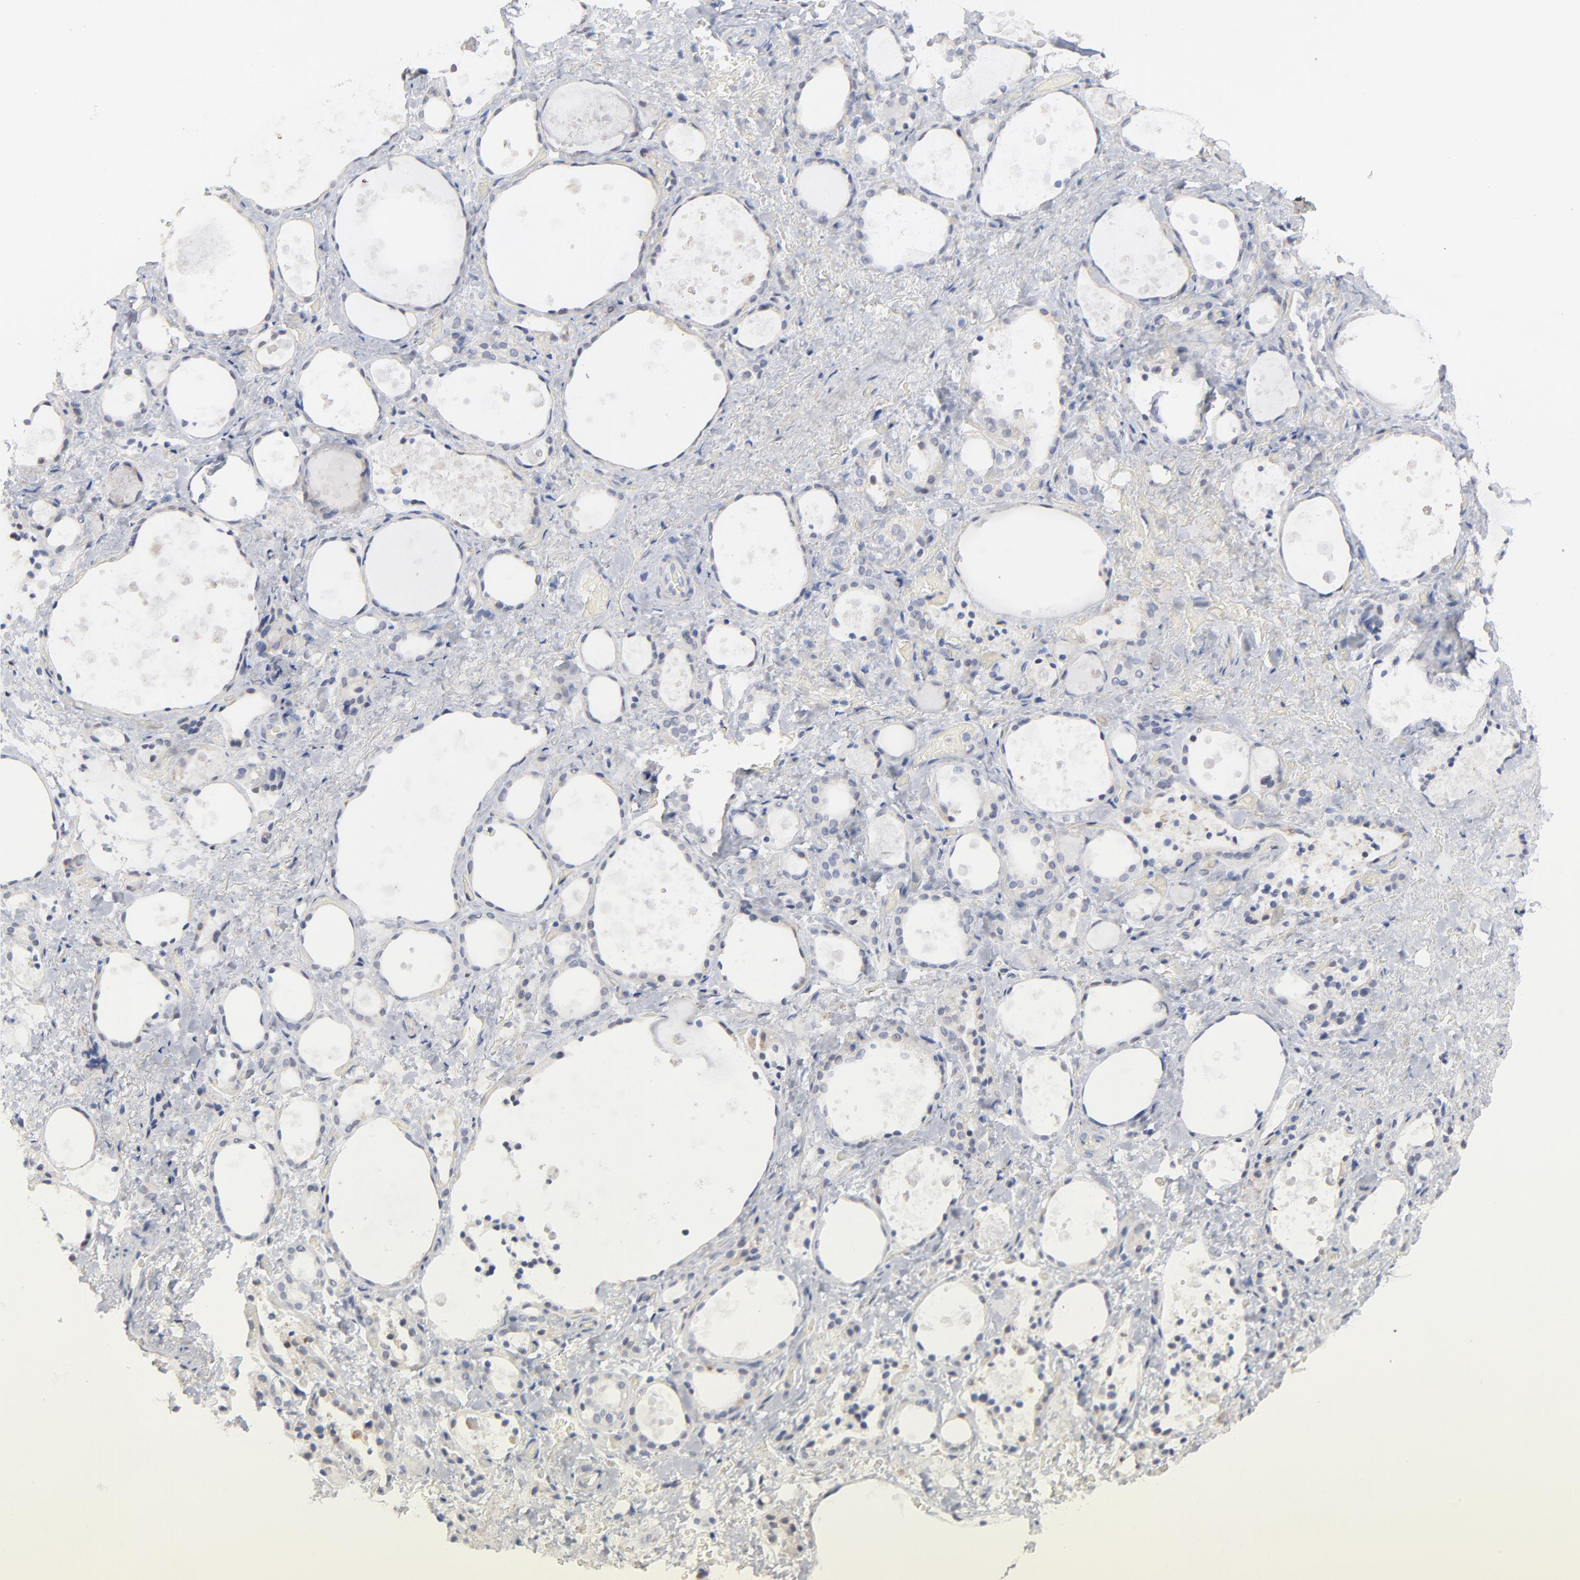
{"staining": {"intensity": "negative", "quantity": "none", "location": "none"}, "tissue": "thyroid gland", "cell_type": "Glandular cells", "image_type": "normal", "snomed": [{"axis": "morphology", "description": "Normal tissue, NOS"}, {"axis": "topography", "description": "Thyroid gland"}], "caption": "This is an immunohistochemistry photomicrograph of unremarkable thyroid gland. There is no positivity in glandular cells.", "gene": "SLC16A1", "patient": {"sex": "female", "age": 75}}